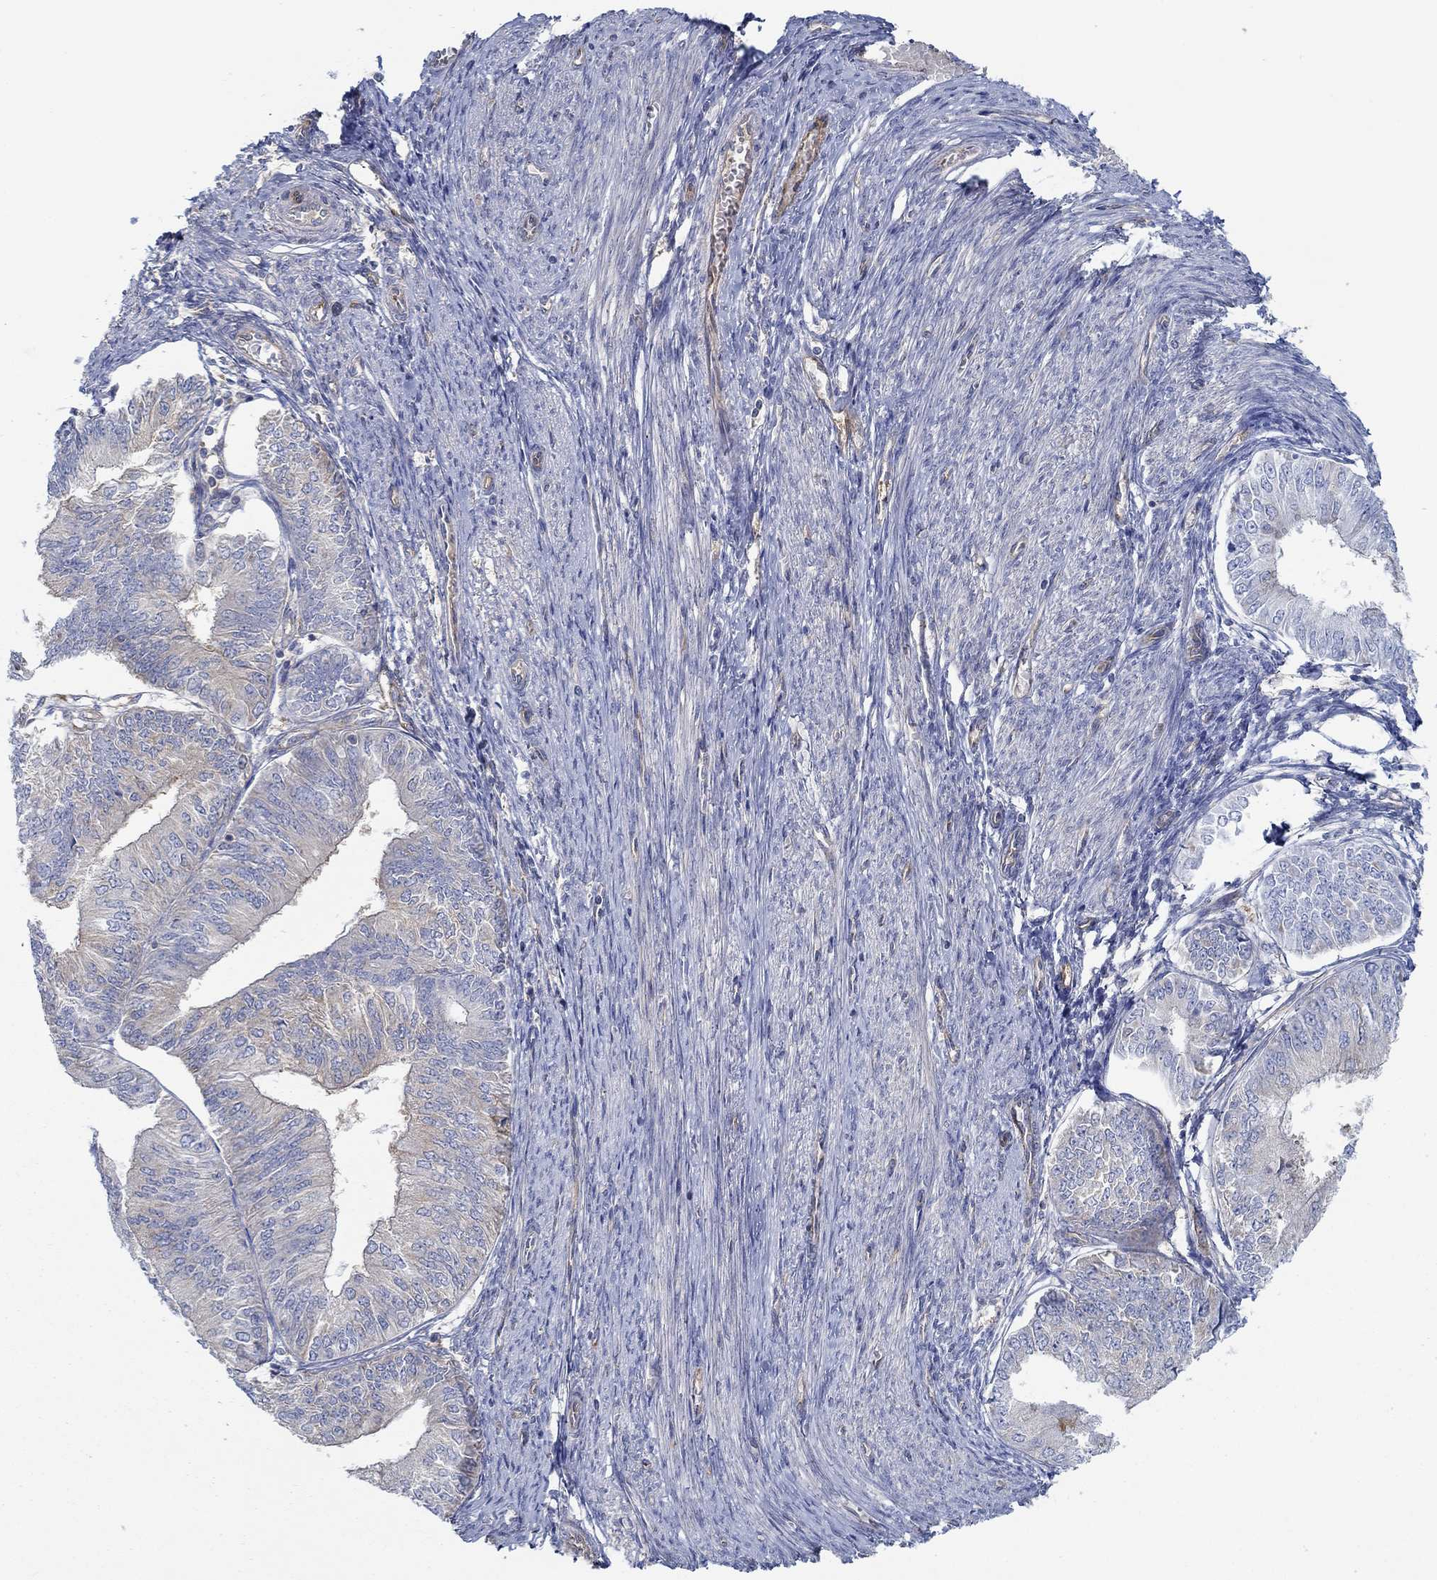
{"staining": {"intensity": "negative", "quantity": "none", "location": "none"}, "tissue": "endometrial cancer", "cell_type": "Tumor cells", "image_type": "cancer", "snomed": [{"axis": "morphology", "description": "Adenocarcinoma, NOS"}, {"axis": "topography", "description": "Endometrium"}], "caption": "Histopathology image shows no protein staining in tumor cells of adenocarcinoma (endometrial) tissue.", "gene": "SPAG9", "patient": {"sex": "female", "age": 58}}